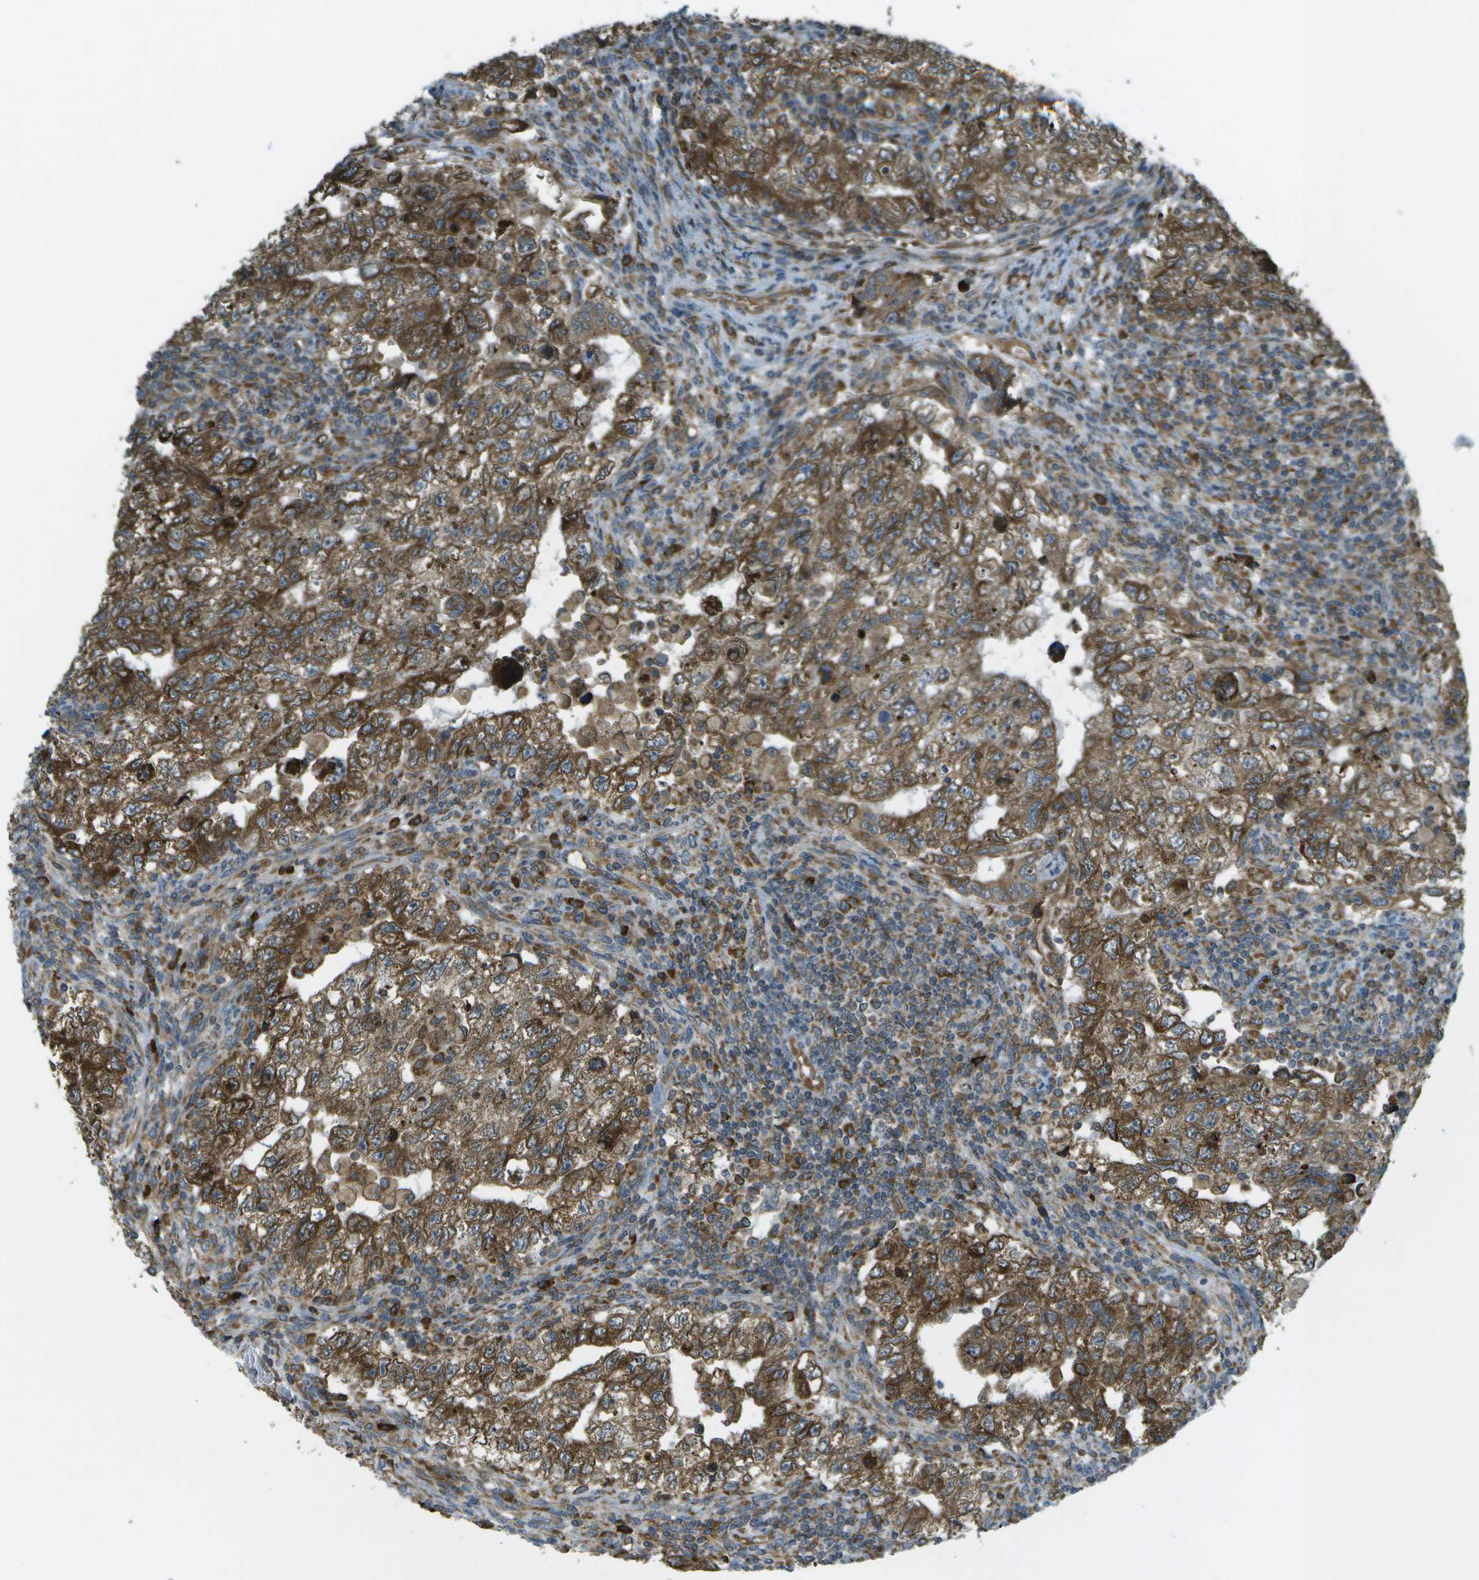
{"staining": {"intensity": "strong", "quantity": ">75%", "location": "cytoplasmic/membranous"}, "tissue": "testis cancer", "cell_type": "Tumor cells", "image_type": "cancer", "snomed": [{"axis": "morphology", "description": "Carcinoma, Embryonal, NOS"}, {"axis": "topography", "description": "Testis"}], "caption": "This histopathology image demonstrates IHC staining of human testis embryonal carcinoma, with high strong cytoplasmic/membranous positivity in about >75% of tumor cells.", "gene": "USP30", "patient": {"sex": "male", "age": 36}}